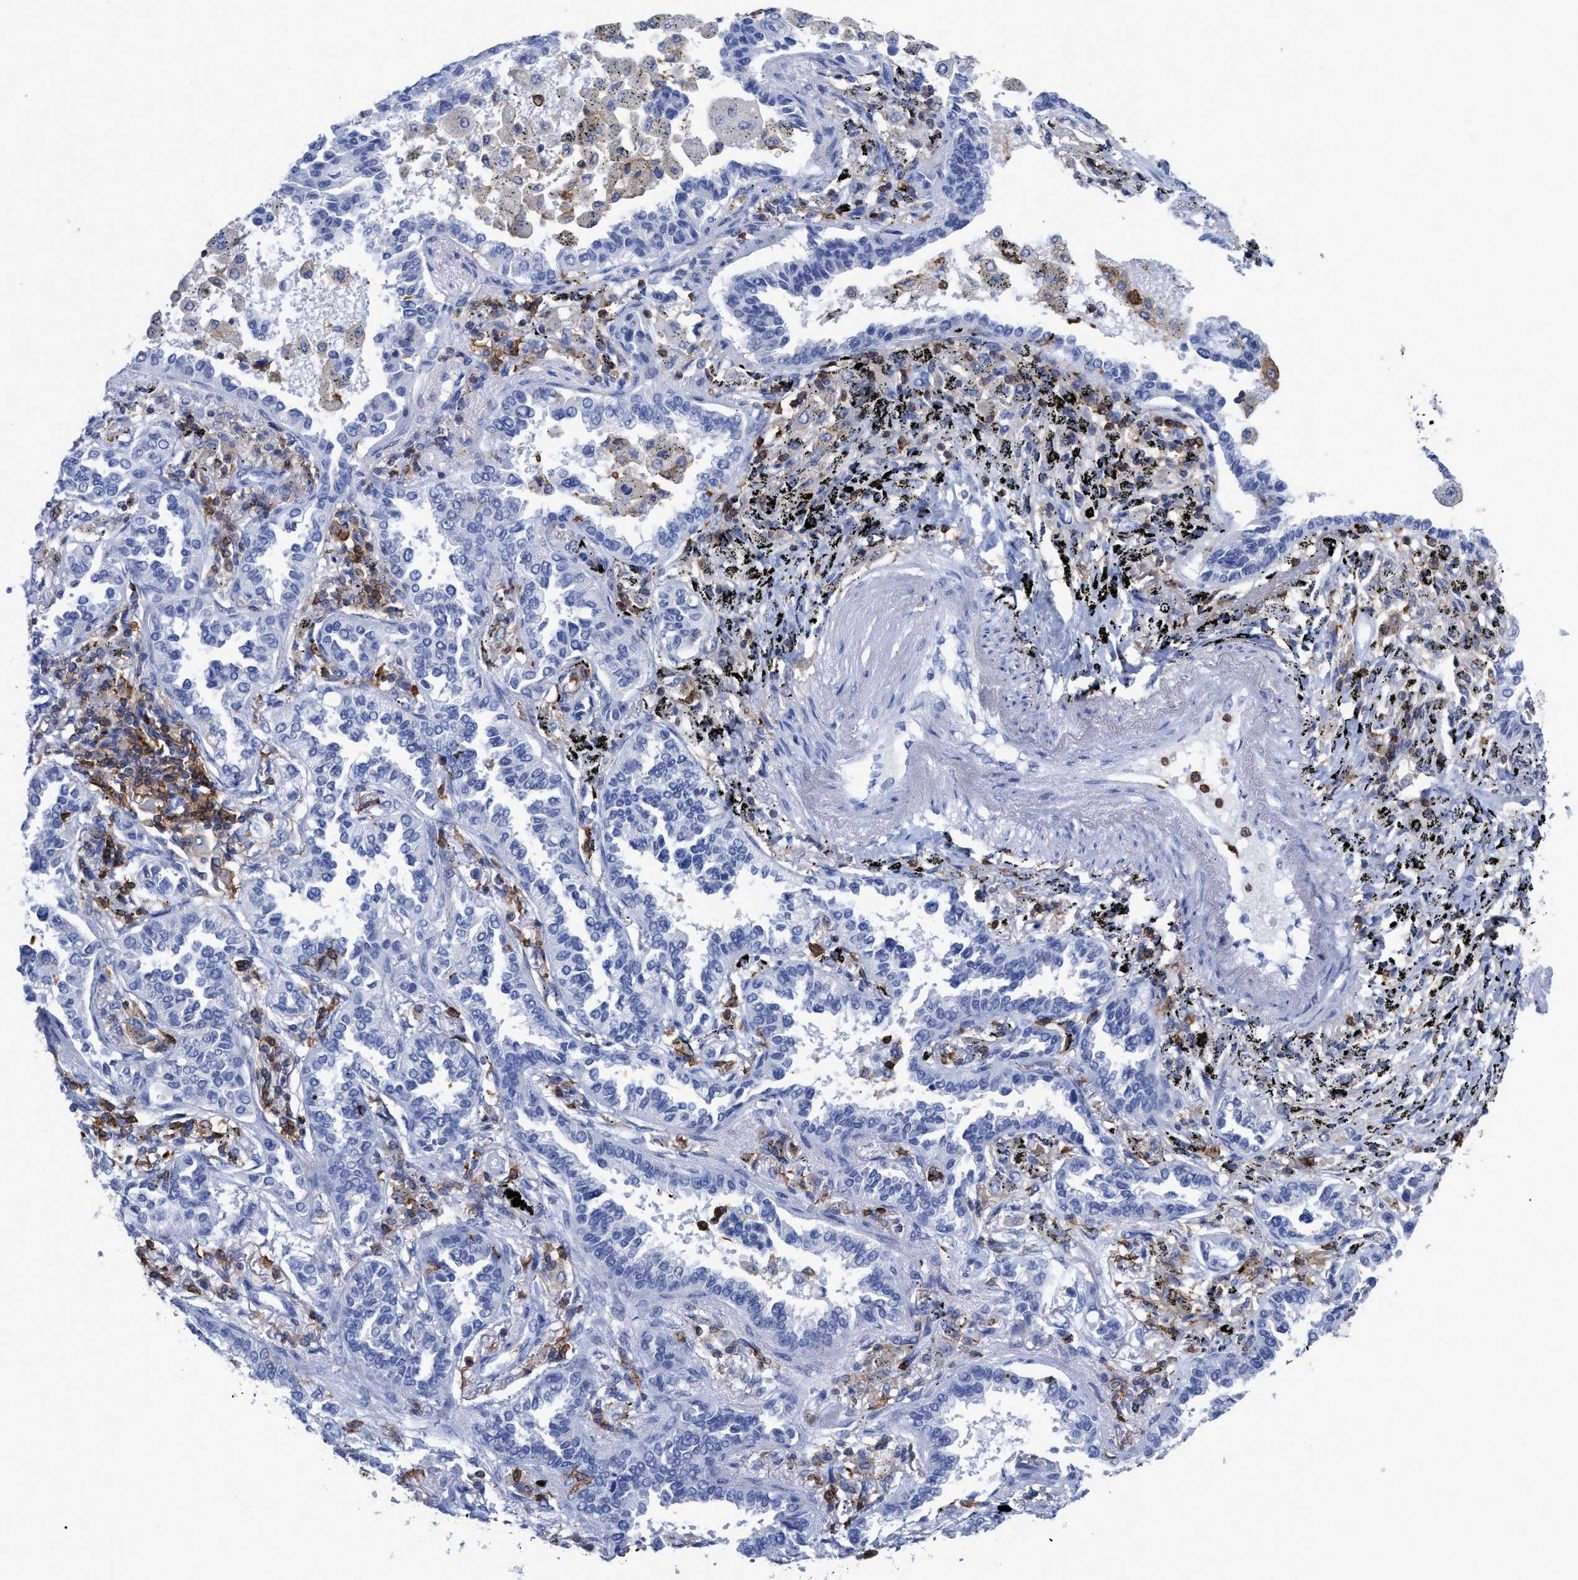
{"staining": {"intensity": "negative", "quantity": "none", "location": "none"}, "tissue": "lung cancer", "cell_type": "Tumor cells", "image_type": "cancer", "snomed": [{"axis": "morphology", "description": "Normal tissue, NOS"}, {"axis": "morphology", "description": "Adenocarcinoma, NOS"}, {"axis": "topography", "description": "Lung"}], "caption": "Lung adenocarcinoma stained for a protein using immunohistochemistry shows no staining tumor cells.", "gene": "HCLS1", "patient": {"sex": "male", "age": 59}}